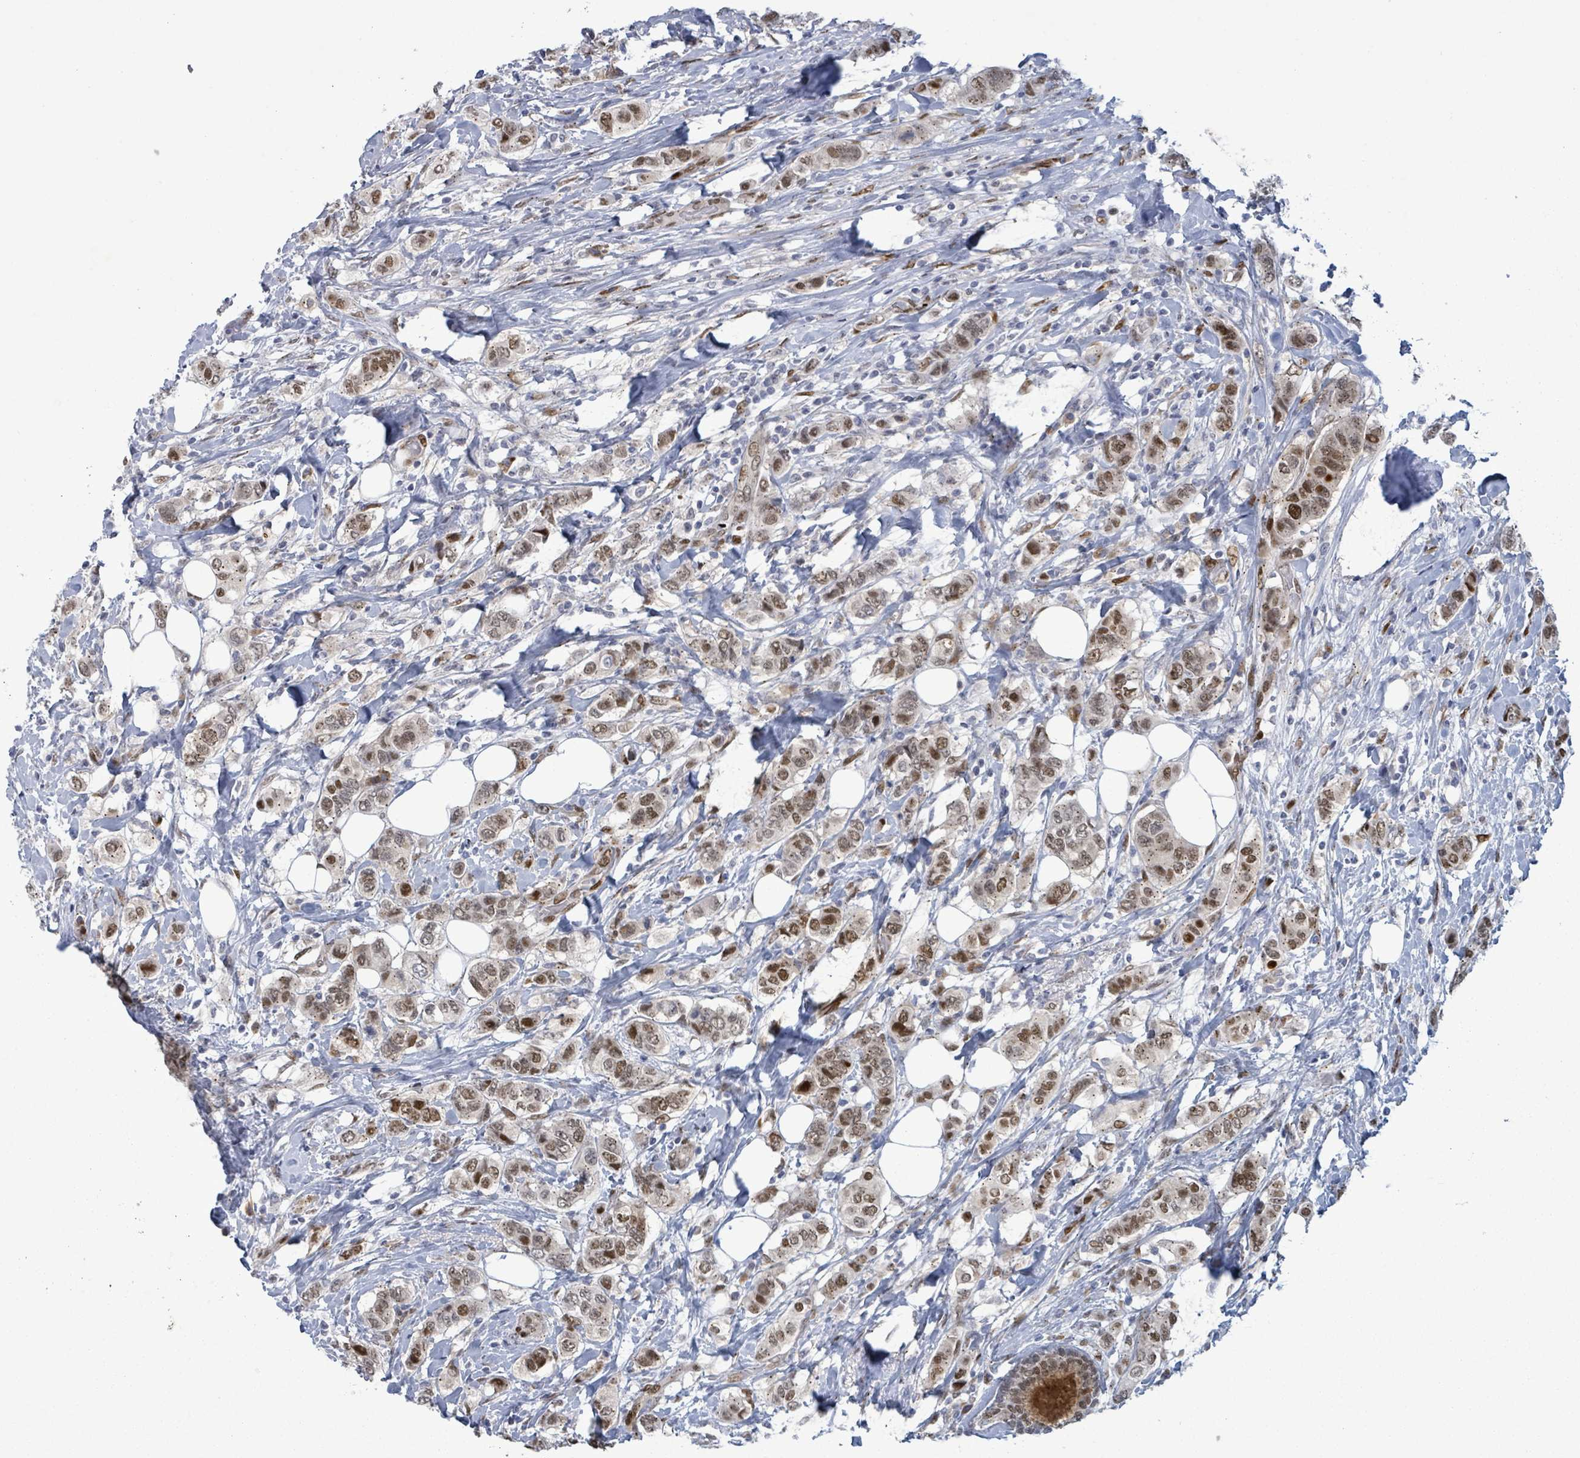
{"staining": {"intensity": "moderate", "quantity": ">75%", "location": "nuclear"}, "tissue": "breast cancer", "cell_type": "Tumor cells", "image_type": "cancer", "snomed": [{"axis": "morphology", "description": "Lobular carcinoma"}, {"axis": "topography", "description": "Breast"}], "caption": "Immunohistochemistry of human breast lobular carcinoma displays medium levels of moderate nuclear expression in about >75% of tumor cells.", "gene": "TUSC1", "patient": {"sex": "female", "age": 51}}